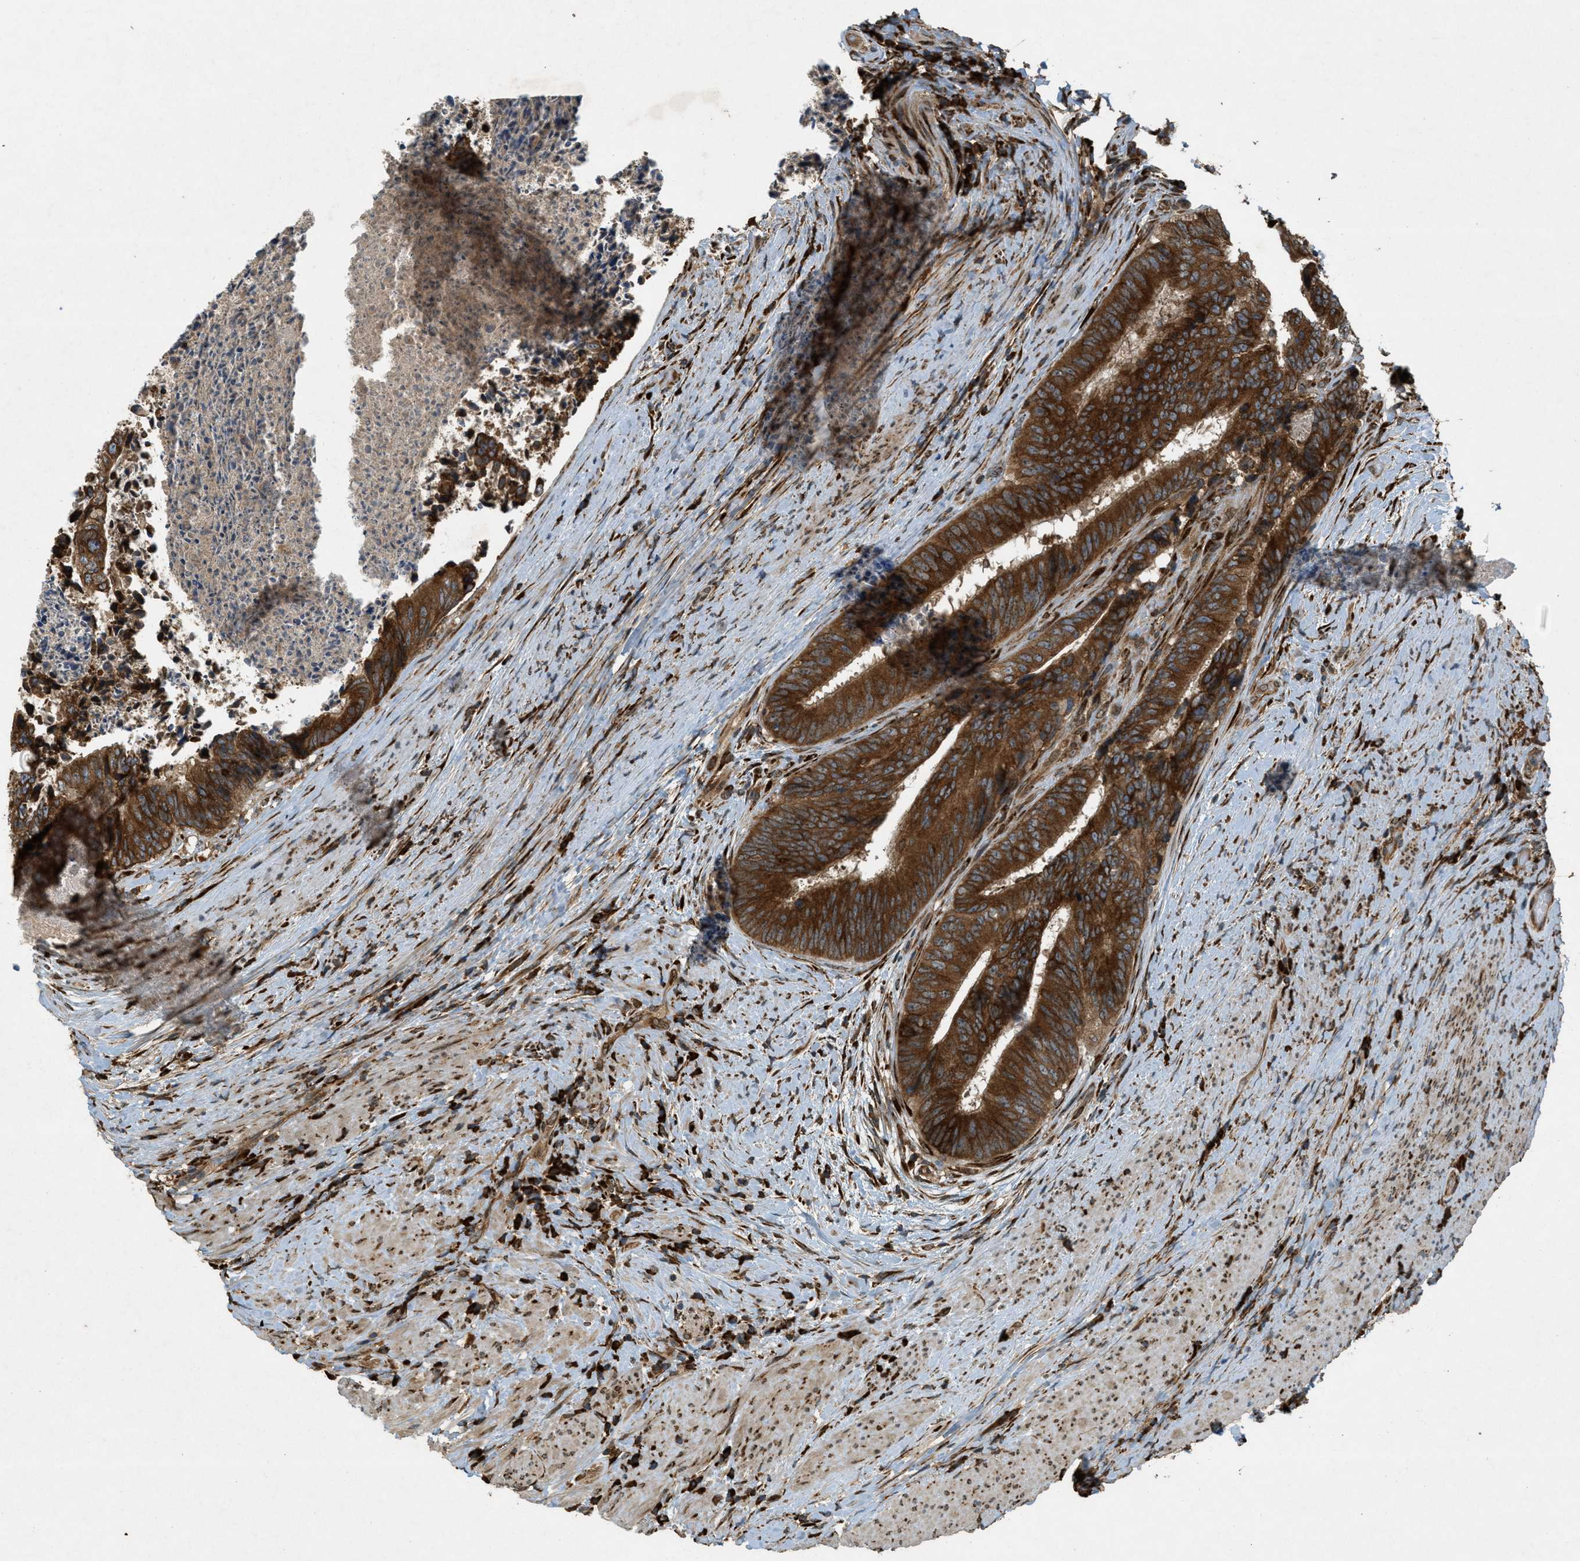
{"staining": {"intensity": "strong", "quantity": ">75%", "location": "cytoplasmic/membranous"}, "tissue": "colorectal cancer", "cell_type": "Tumor cells", "image_type": "cancer", "snomed": [{"axis": "morphology", "description": "Adenocarcinoma, NOS"}, {"axis": "topography", "description": "Rectum"}], "caption": "Immunohistochemical staining of adenocarcinoma (colorectal) shows high levels of strong cytoplasmic/membranous protein positivity in approximately >75% of tumor cells. The protein is stained brown, and the nuclei are stained in blue (DAB IHC with brightfield microscopy, high magnification).", "gene": "PCDH18", "patient": {"sex": "male", "age": 72}}